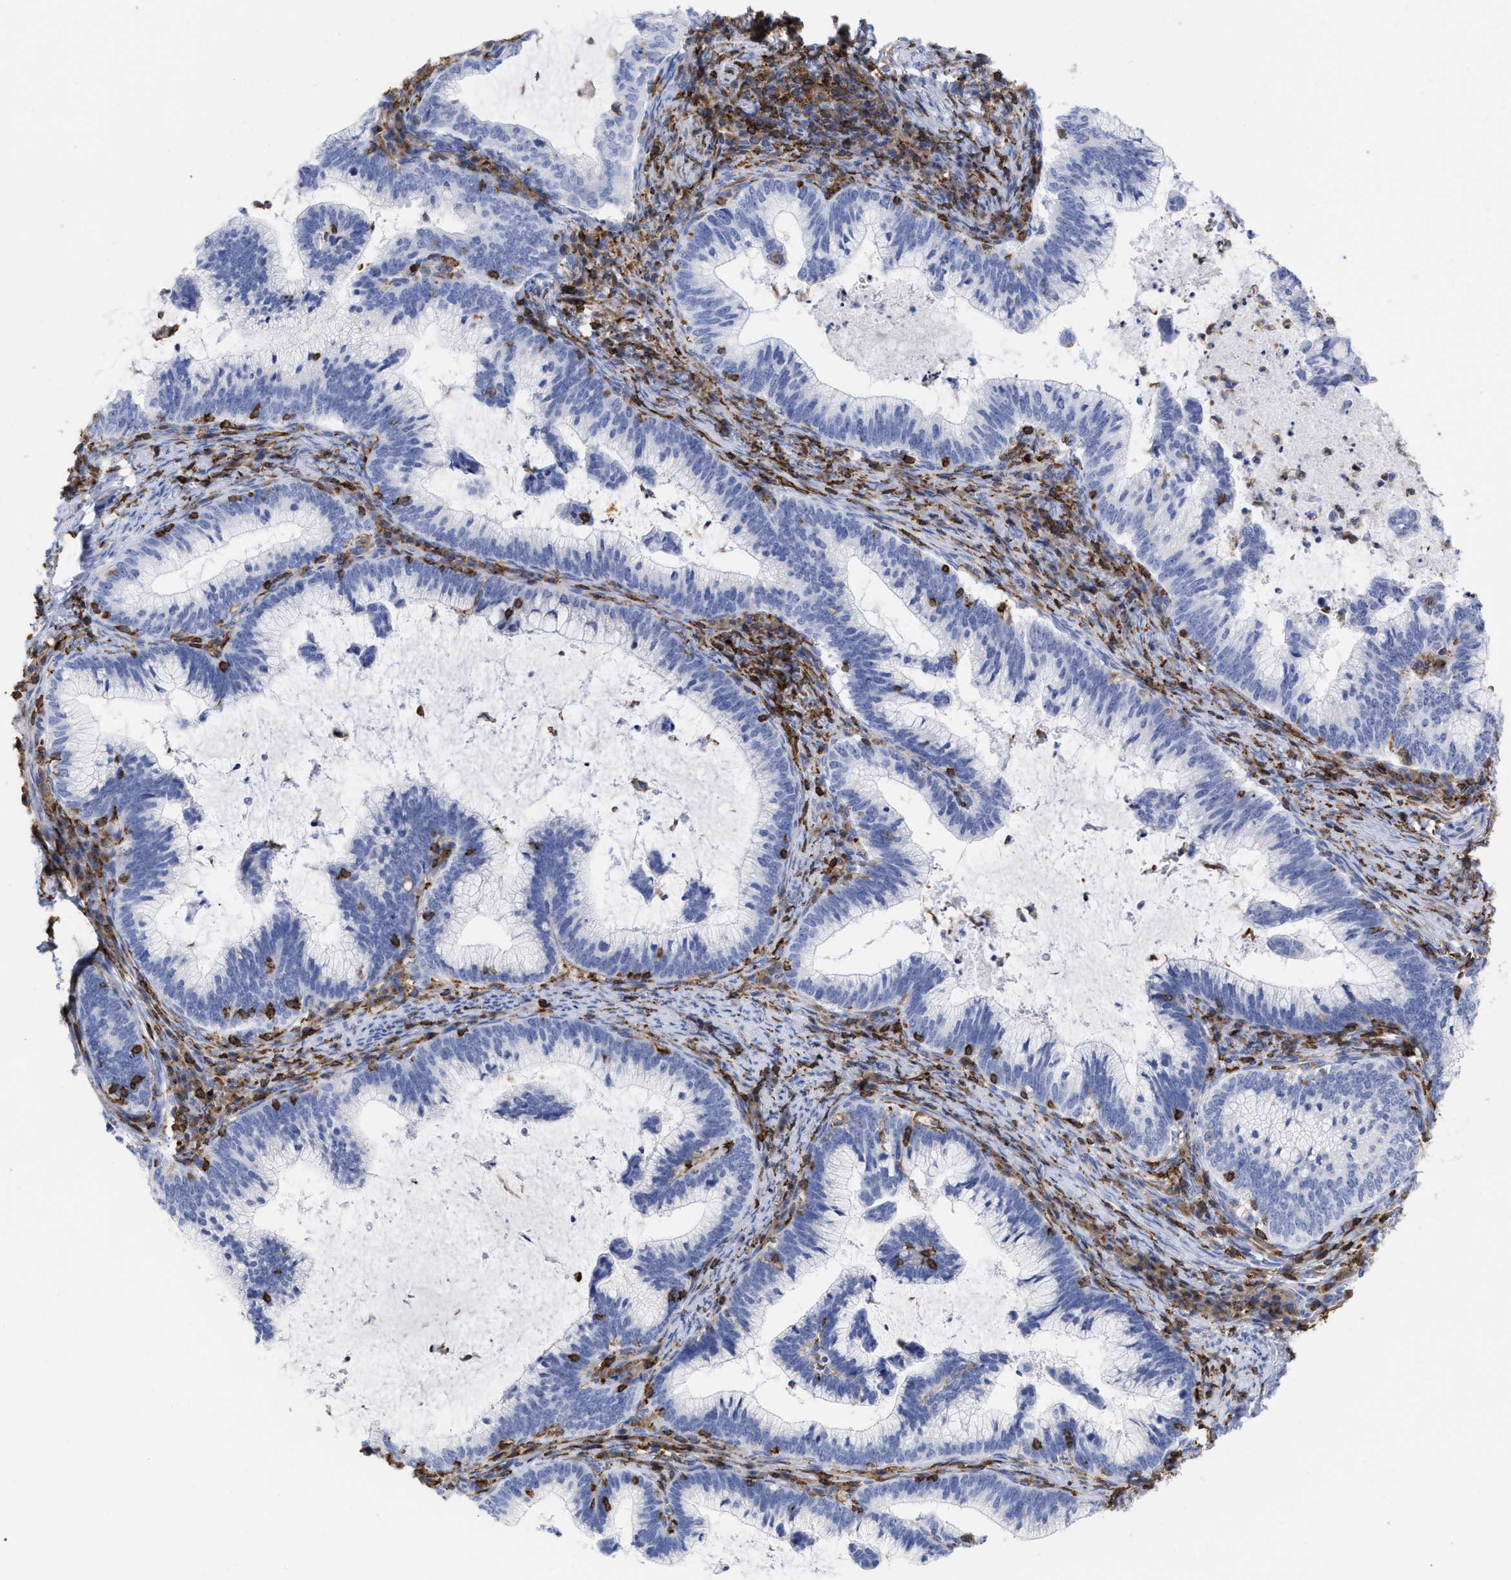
{"staining": {"intensity": "negative", "quantity": "none", "location": "none"}, "tissue": "cervical cancer", "cell_type": "Tumor cells", "image_type": "cancer", "snomed": [{"axis": "morphology", "description": "Adenocarcinoma, NOS"}, {"axis": "topography", "description": "Cervix"}], "caption": "Cervical cancer stained for a protein using immunohistochemistry reveals no staining tumor cells.", "gene": "HCLS1", "patient": {"sex": "female", "age": 36}}